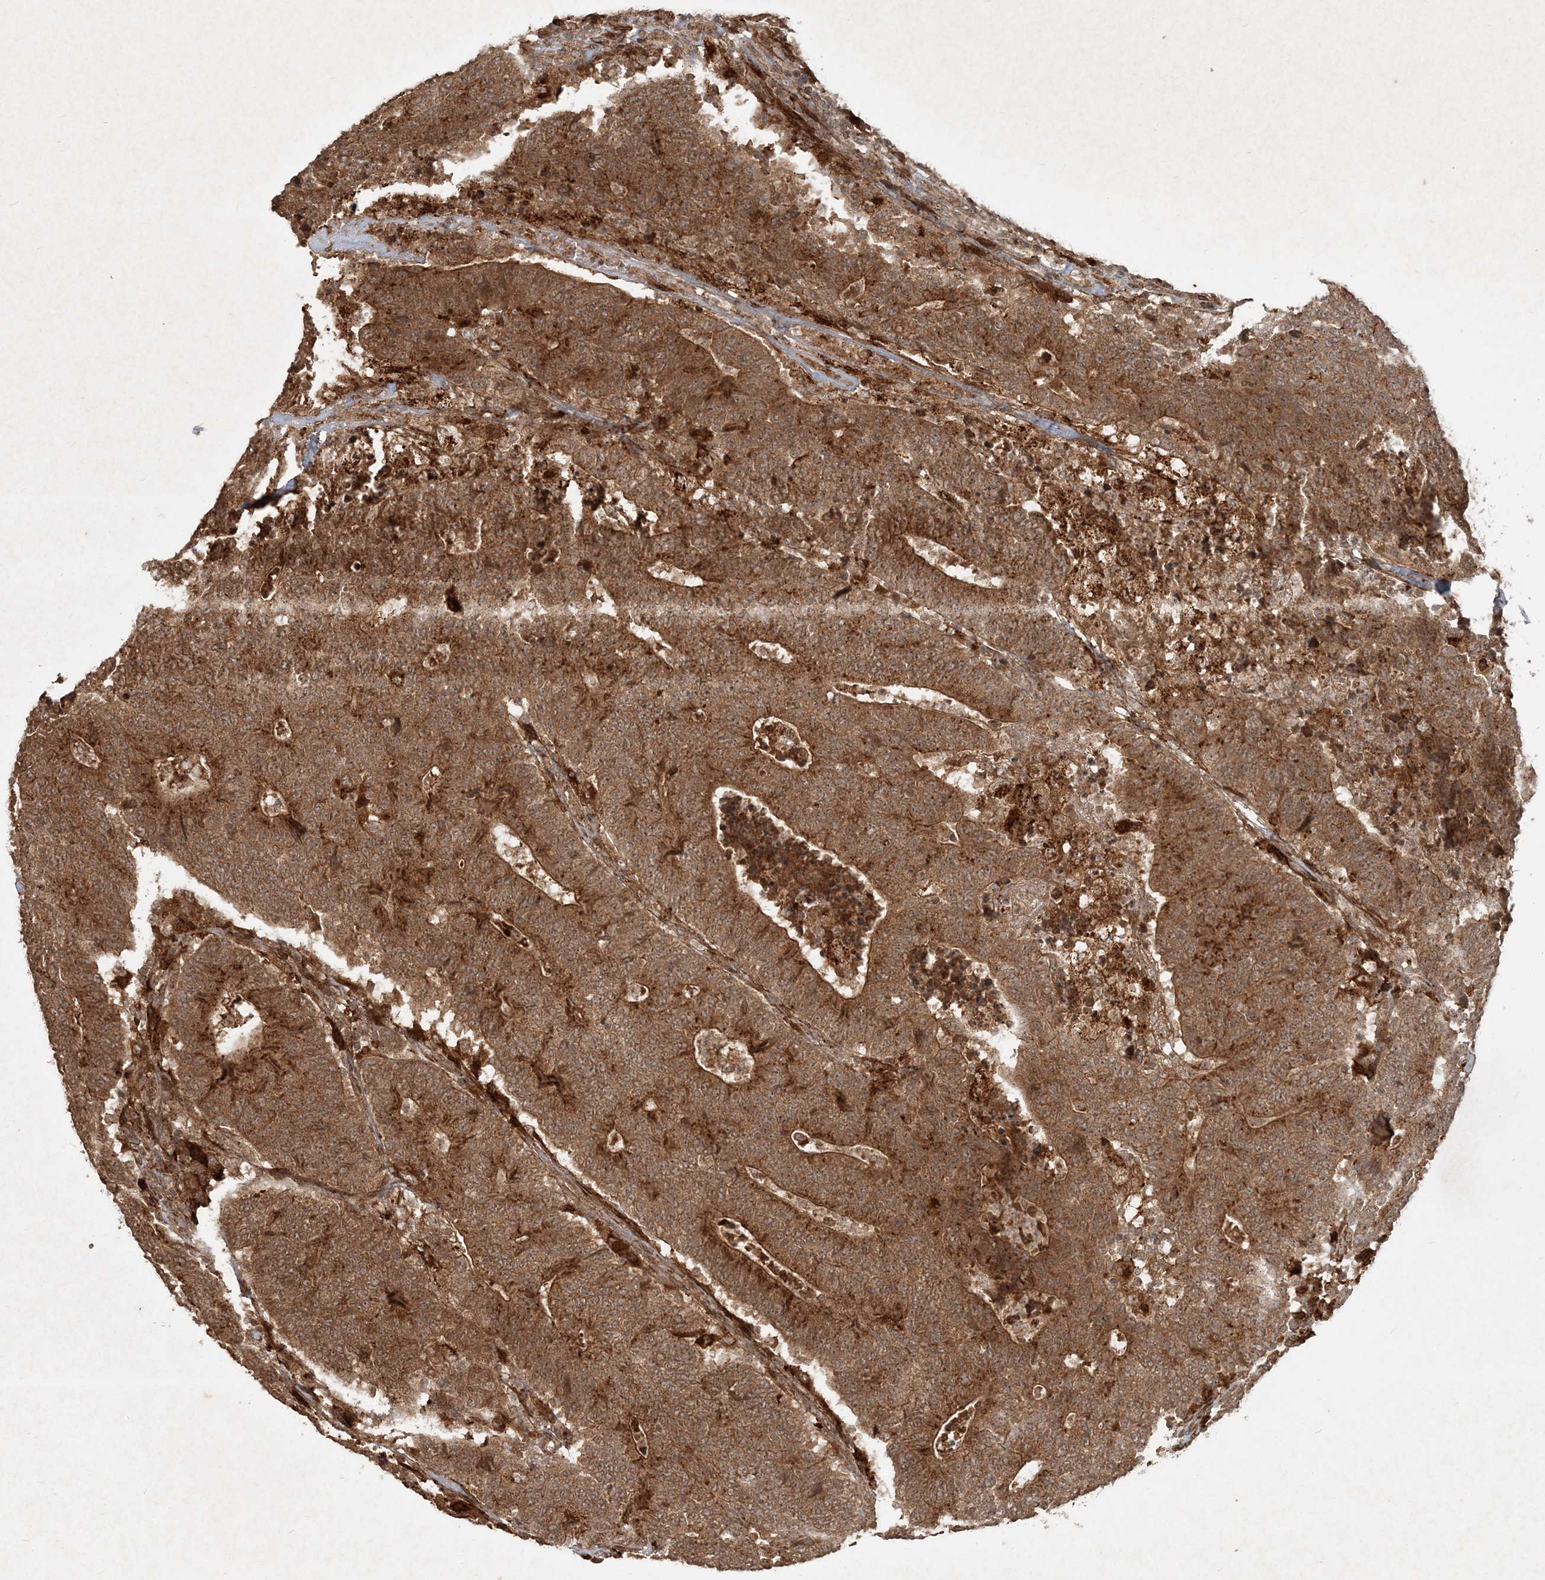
{"staining": {"intensity": "strong", "quantity": ">75%", "location": "cytoplasmic/membranous"}, "tissue": "colorectal cancer", "cell_type": "Tumor cells", "image_type": "cancer", "snomed": [{"axis": "morphology", "description": "Normal tissue, NOS"}, {"axis": "morphology", "description": "Adenocarcinoma, NOS"}, {"axis": "topography", "description": "Colon"}], "caption": "Human colorectal cancer stained with a brown dye shows strong cytoplasmic/membranous positive positivity in about >75% of tumor cells.", "gene": "NARS1", "patient": {"sex": "female", "age": 75}}